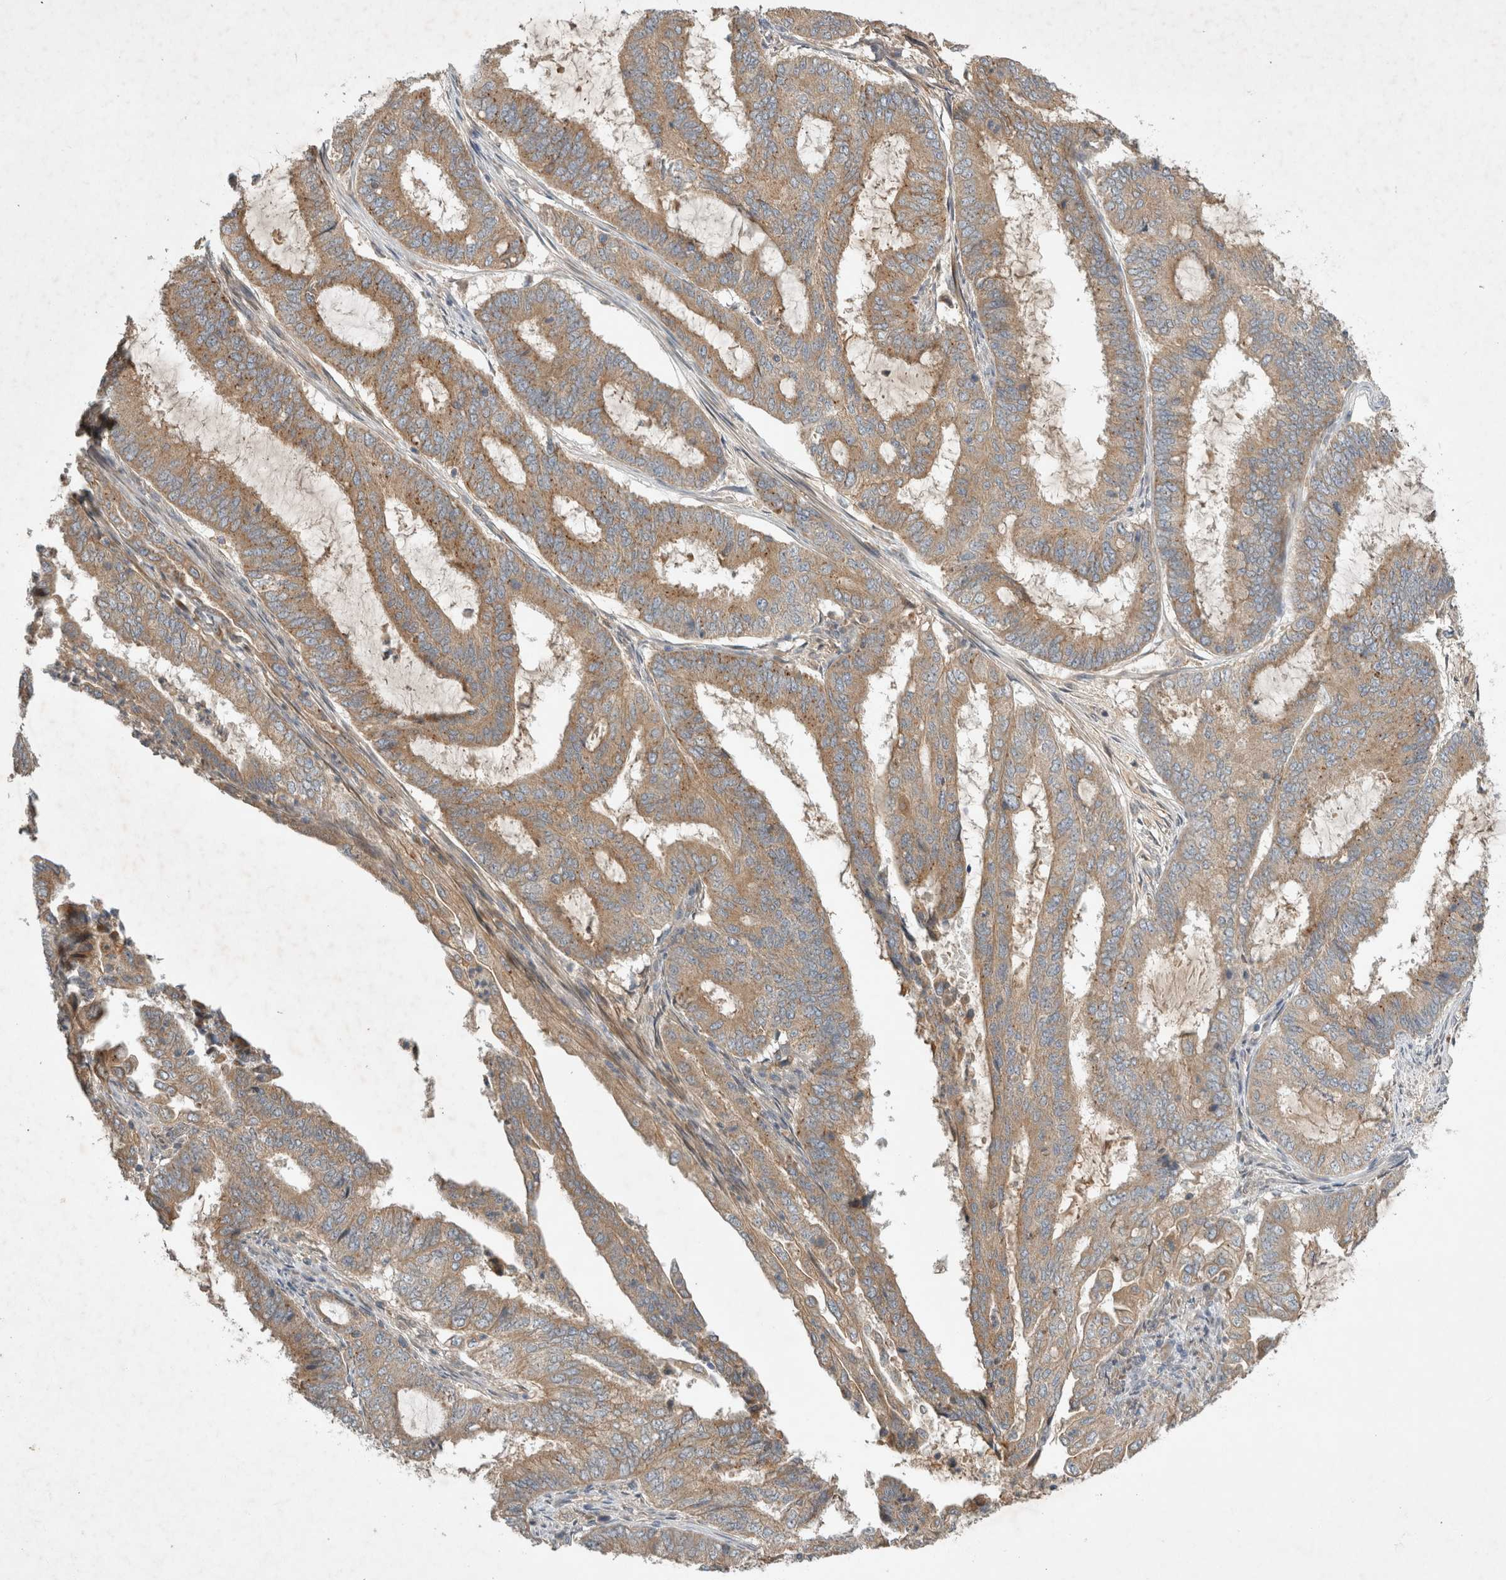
{"staining": {"intensity": "moderate", "quantity": "25%-75%", "location": "cytoplasmic/membranous"}, "tissue": "endometrial cancer", "cell_type": "Tumor cells", "image_type": "cancer", "snomed": [{"axis": "morphology", "description": "Adenocarcinoma, NOS"}, {"axis": "topography", "description": "Endometrium"}], "caption": "Immunohistochemical staining of human adenocarcinoma (endometrial) exhibits moderate cytoplasmic/membranous protein staining in about 25%-75% of tumor cells.", "gene": "ARMC9", "patient": {"sex": "female", "age": 51}}